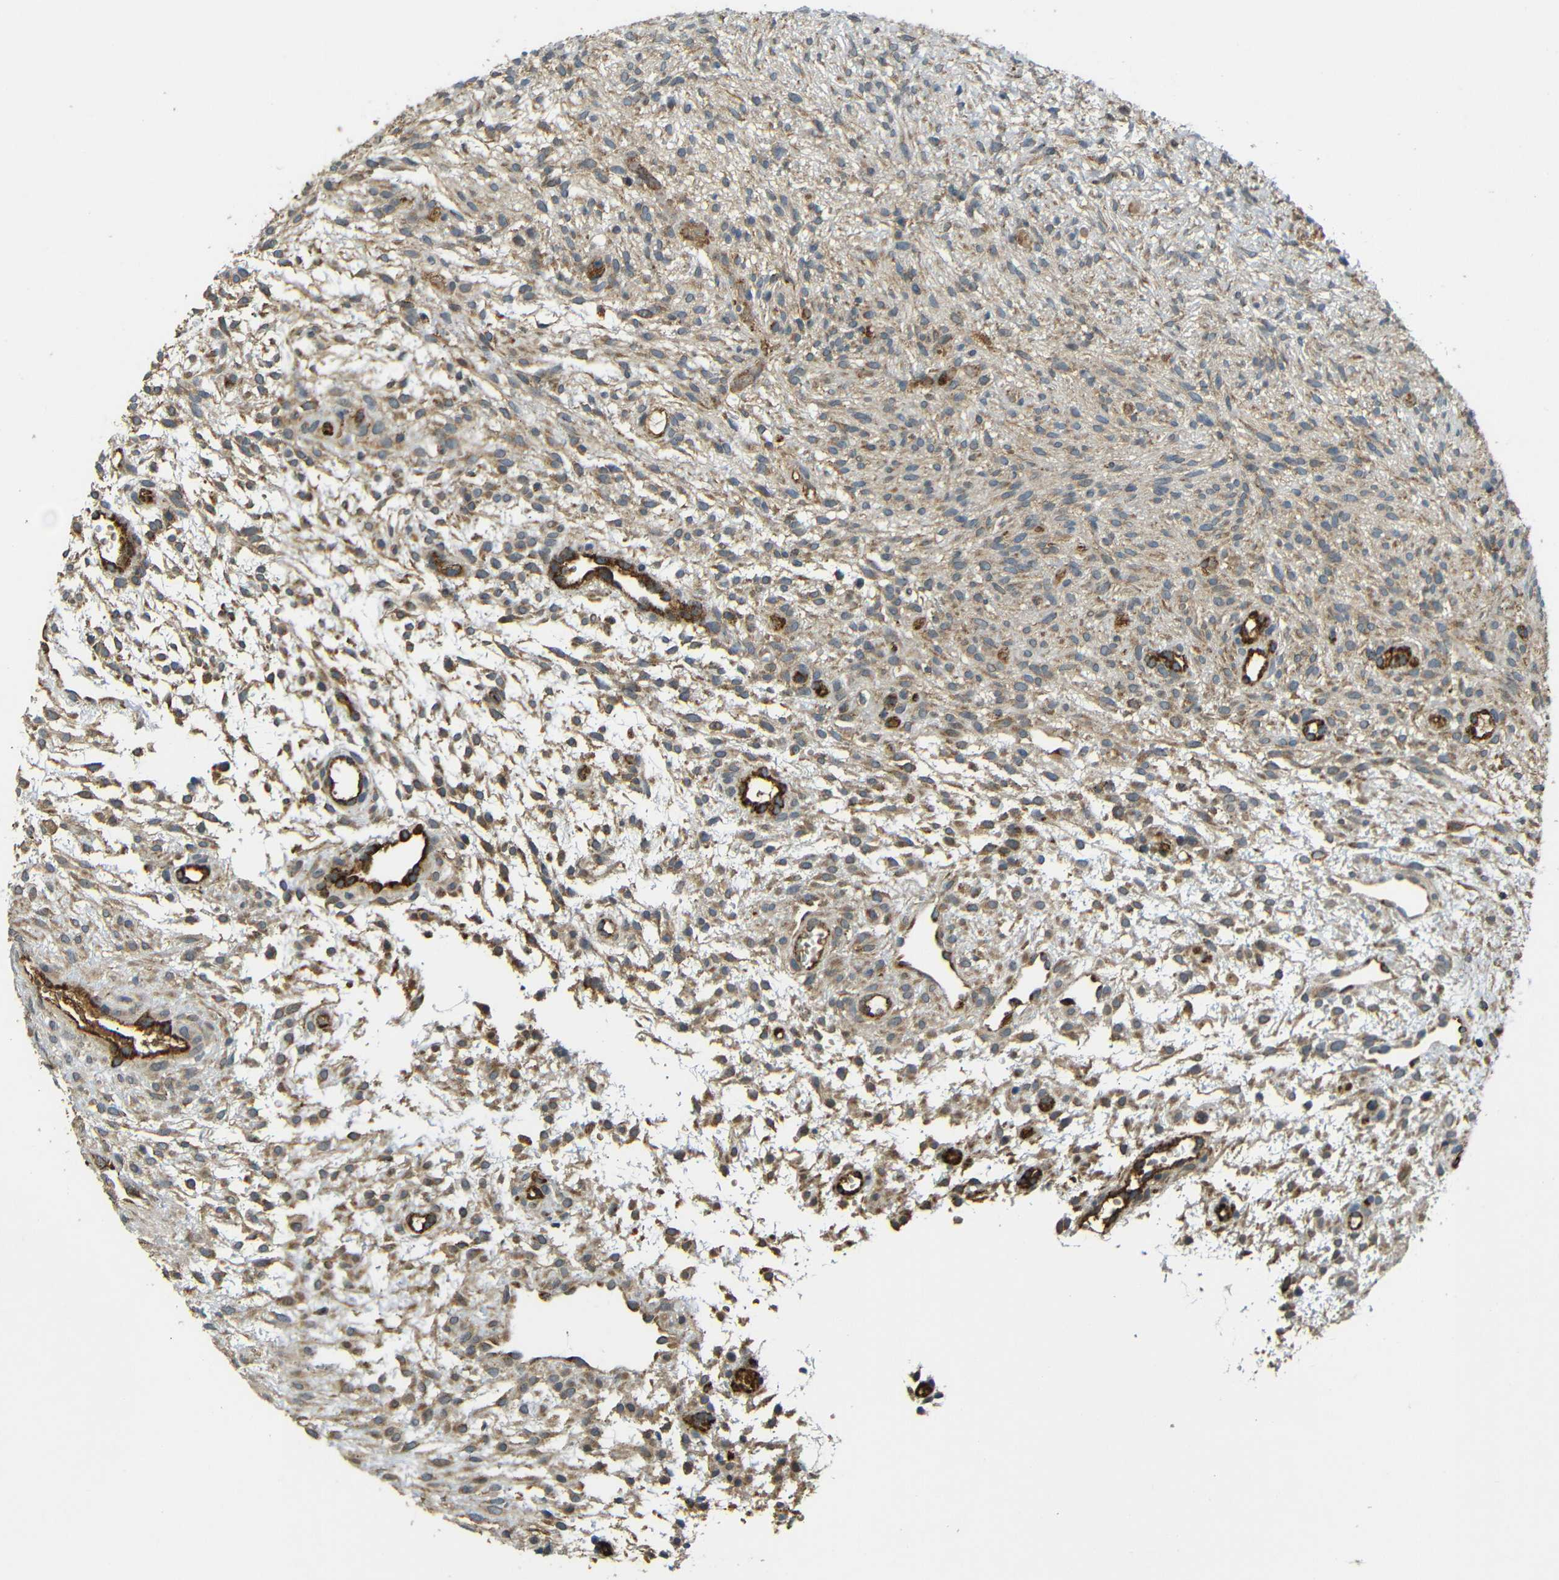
{"staining": {"intensity": "weak", "quantity": ">75%", "location": "cytoplasmic/membranous"}, "tissue": "ovary", "cell_type": "Ovarian stroma cells", "image_type": "normal", "snomed": [{"axis": "morphology", "description": "Normal tissue, NOS"}, {"axis": "morphology", "description": "Cyst, NOS"}, {"axis": "topography", "description": "Ovary"}], "caption": "Immunohistochemical staining of benign ovary shows >75% levels of weak cytoplasmic/membranous protein expression in about >75% of ovarian stroma cells.", "gene": "ATP7A", "patient": {"sex": "female", "age": 18}}